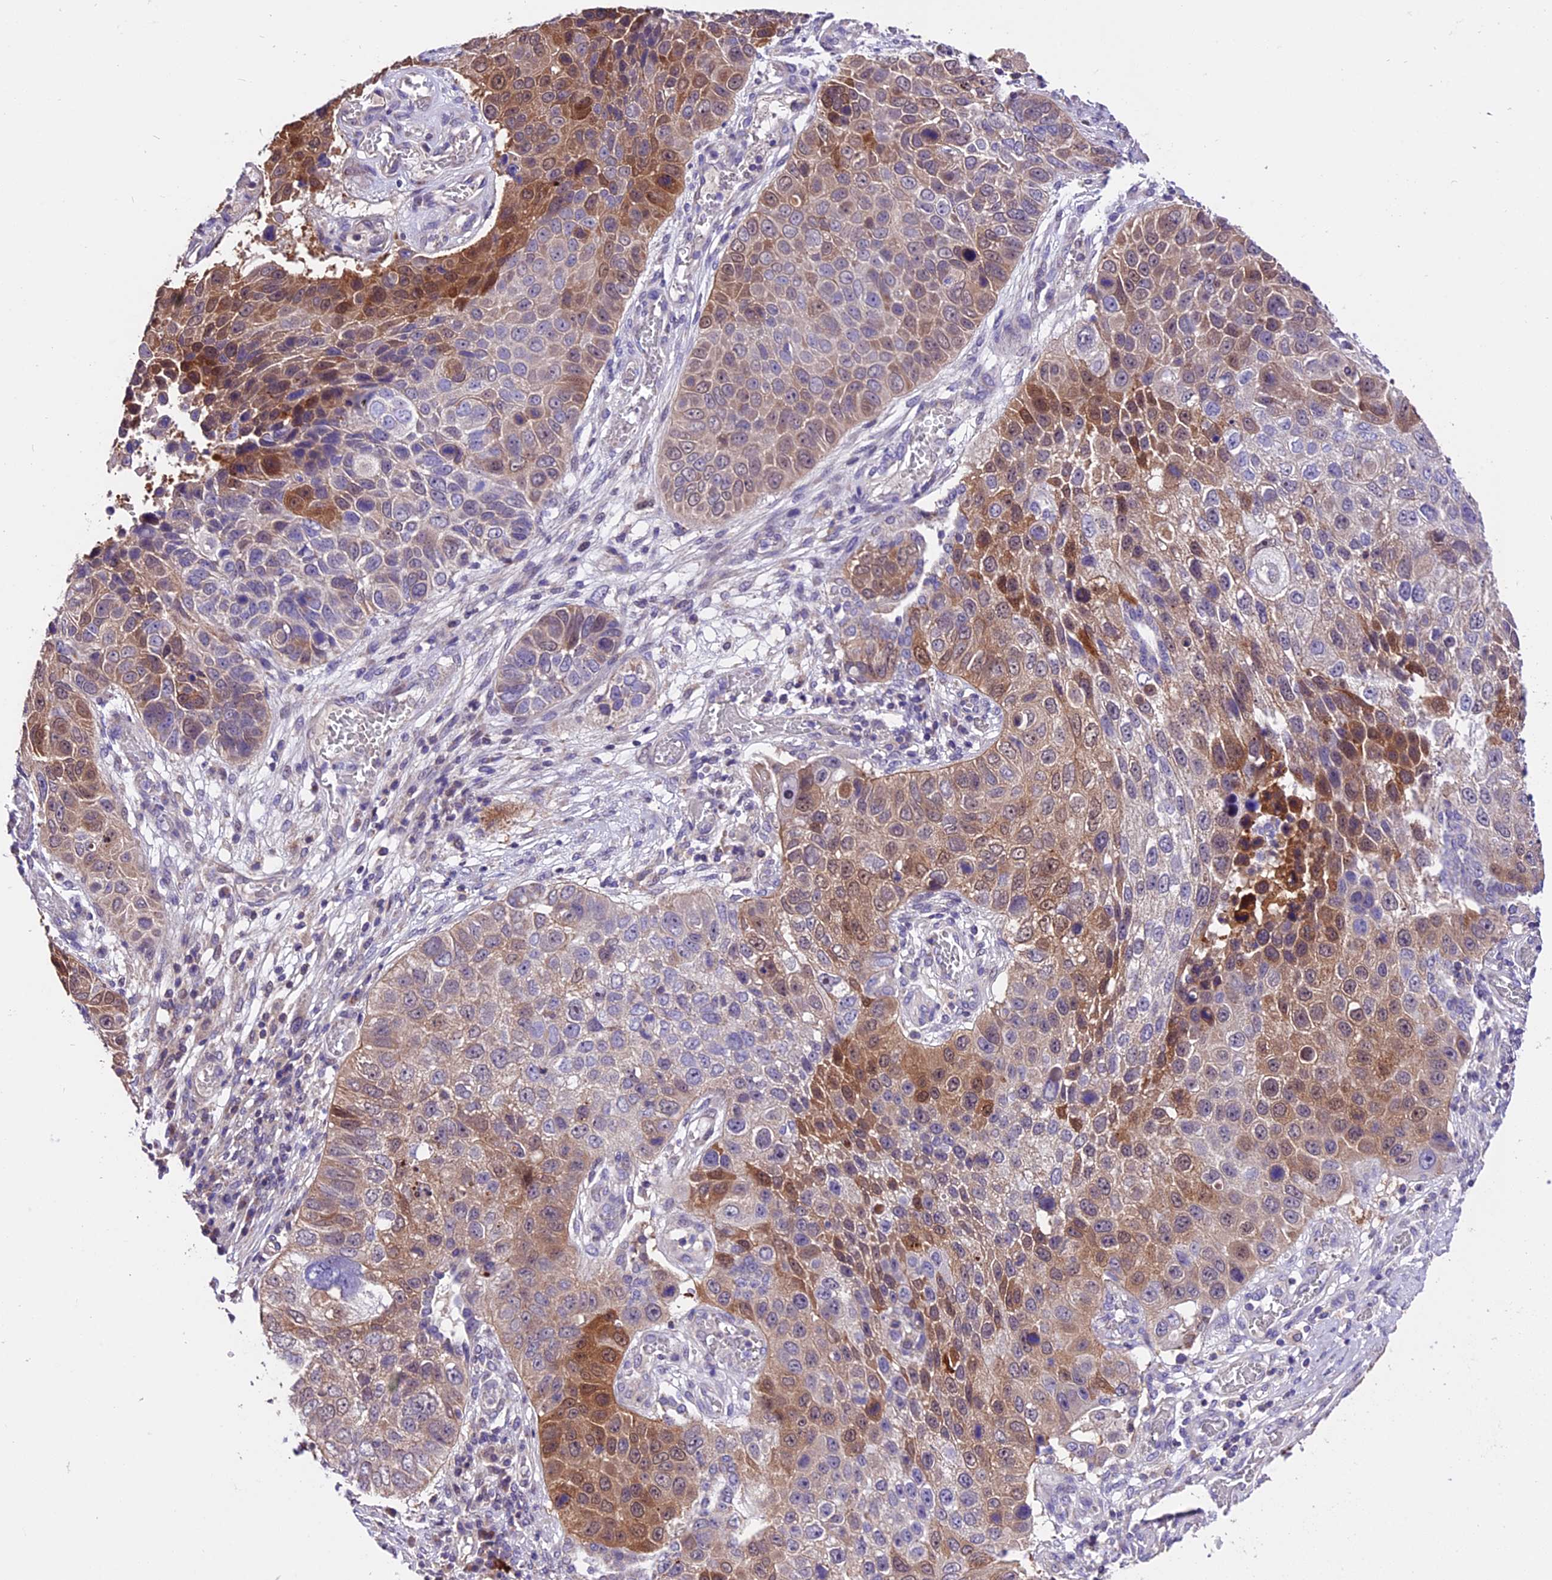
{"staining": {"intensity": "moderate", "quantity": "25%-75%", "location": "cytoplasmic/membranous,nuclear"}, "tissue": "lung cancer", "cell_type": "Tumor cells", "image_type": "cancer", "snomed": [{"axis": "morphology", "description": "Squamous cell carcinoma, NOS"}, {"axis": "topography", "description": "Lung"}], "caption": "Approximately 25%-75% of tumor cells in lung squamous cell carcinoma show moderate cytoplasmic/membranous and nuclear protein positivity as visualized by brown immunohistochemical staining.", "gene": "DDX28", "patient": {"sex": "male", "age": 61}}